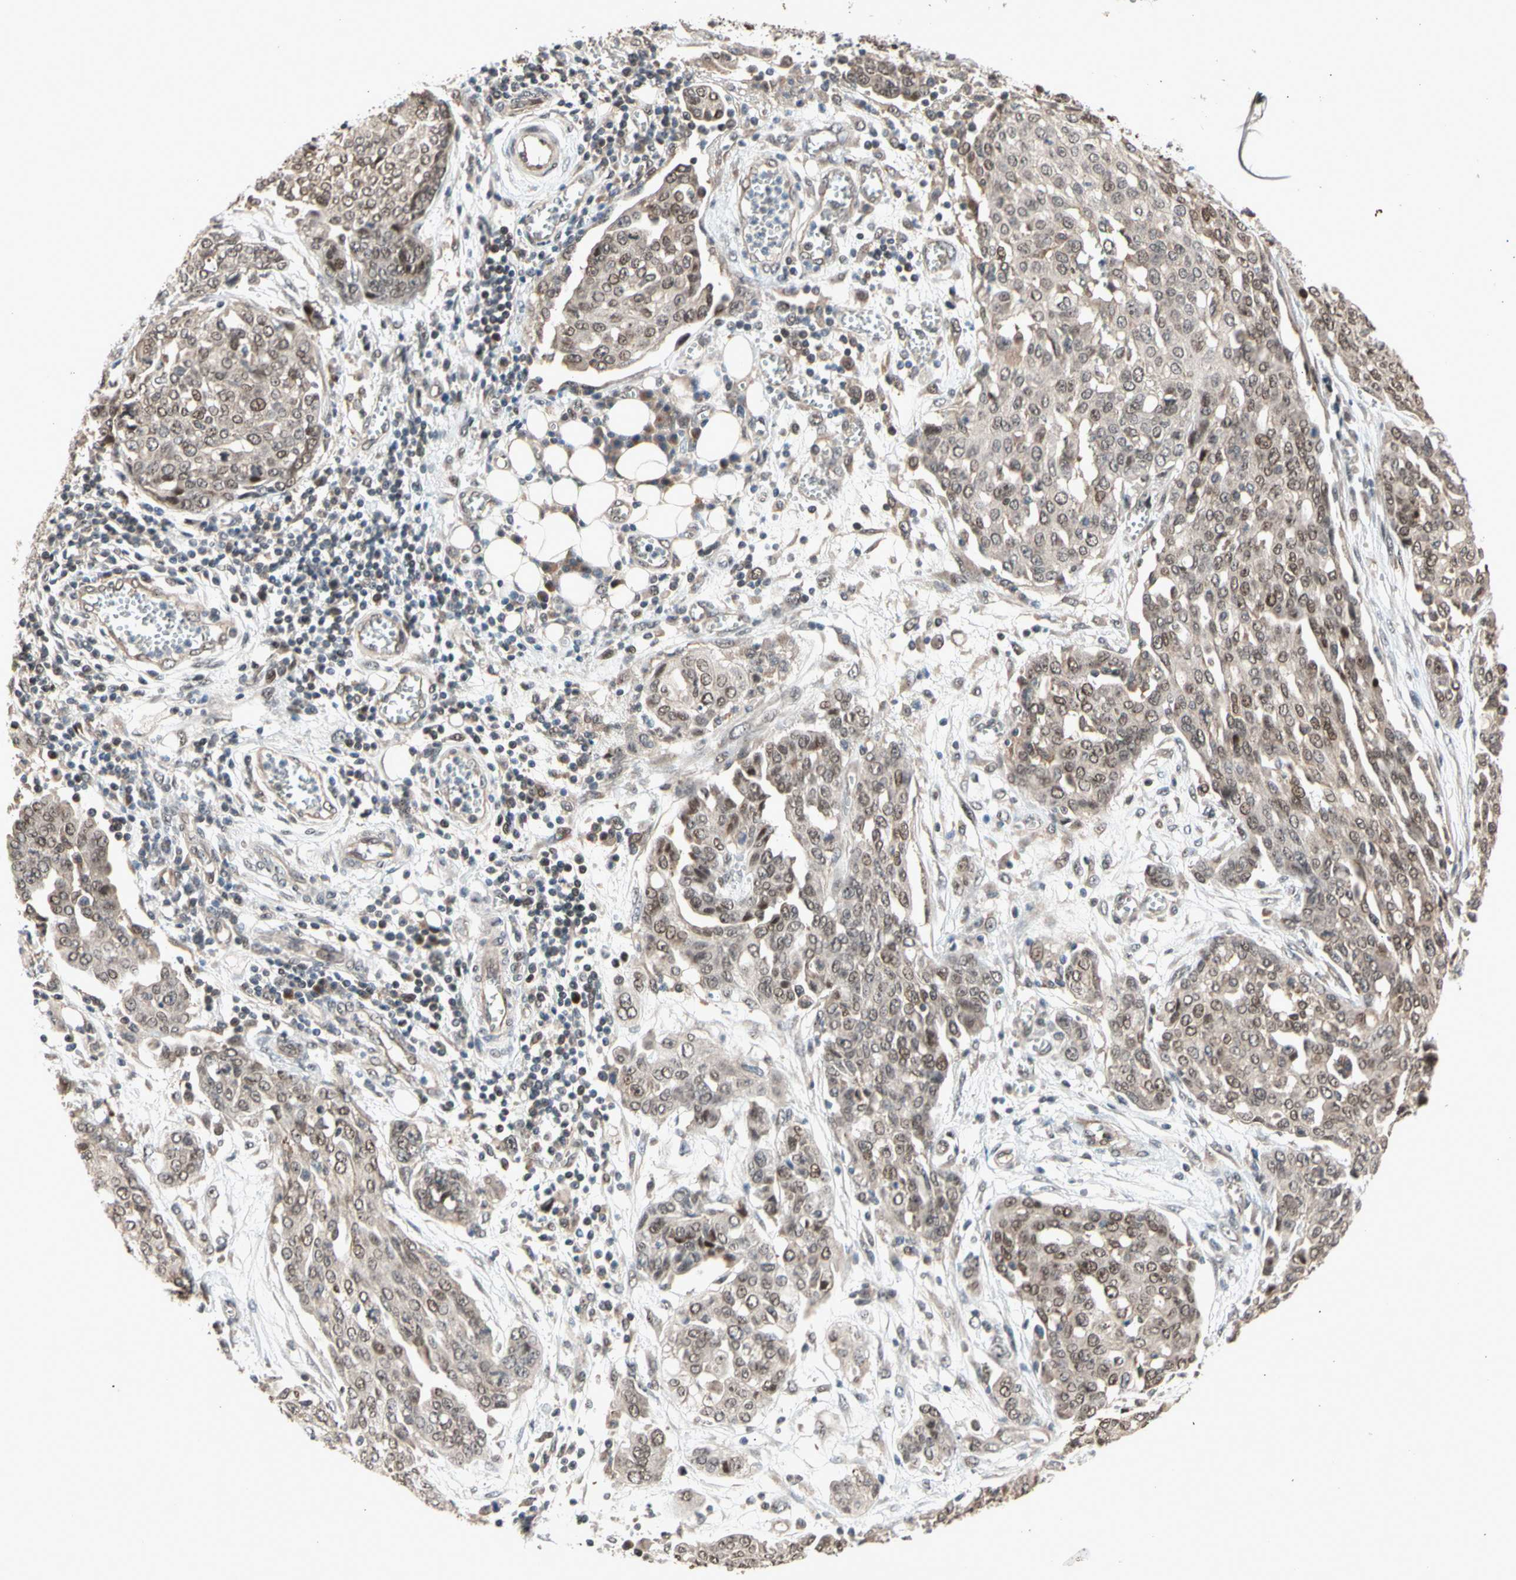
{"staining": {"intensity": "moderate", "quantity": ">75%", "location": "cytoplasmic/membranous,nuclear"}, "tissue": "ovarian cancer", "cell_type": "Tumor cells", "image_type": "cancer", "snomed": [{"axis": "morphology", "description": "Cystadenocarcinoma, serous, NOS"}, {"axis": "topography", "description": "Soft tissue"}, {"axis": "topography", "description": "Ovary"}], "caption": "High-power microscopy captured an immunohistochemistry (IHC) histopathology image of ovarian cancer (serous cystadenocarcinoma), revealing moderate cytoplasmic/membranous and nuclear staining in about >75% of tumor cells. (DAB (3,3'-diaminobenzidine) IHC, brown staining for protein, blue staining for nuclei).", "gene": "NGEF", "patient": {"sex": "female", "age": 57}}